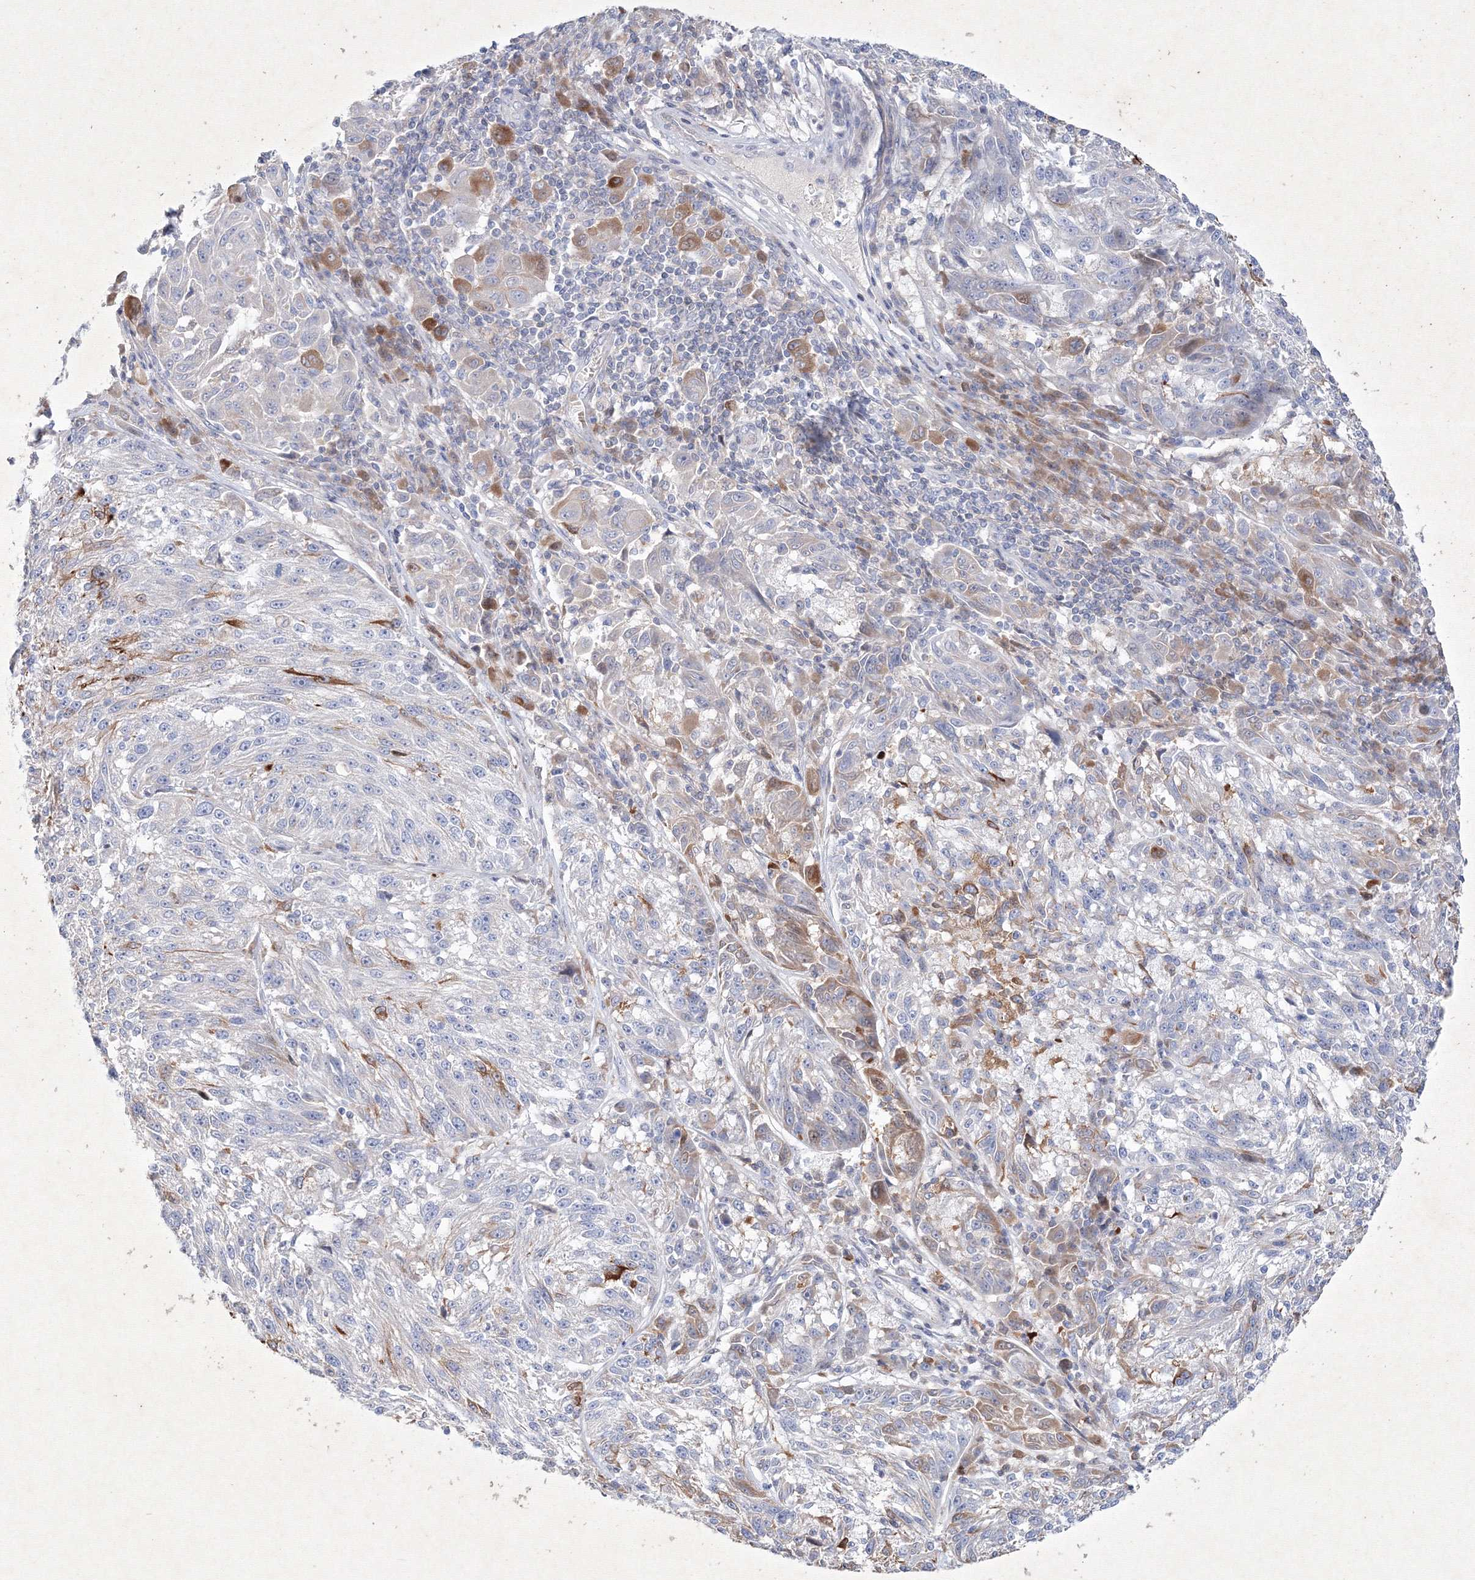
{"staining": {"intensity": "moderate", "quantity": "<25%", "location": "cytoplasmic/membranous"}, "tissue": "melanoma", "cell_type": "Tumor cells", "image_type": "cancer", "snomed": [{"axis": "morphology", "description": "Malignant melanoma, NOS"}, {"axis": "topography", "description": "Skin"}], "caption": "A brown stain labels moderate cytoplasmic/membranous expression of a protein in human melanoma tumor cells.", "gene": "CXXC4", "patient": {"sex": "male", "age": 53}}